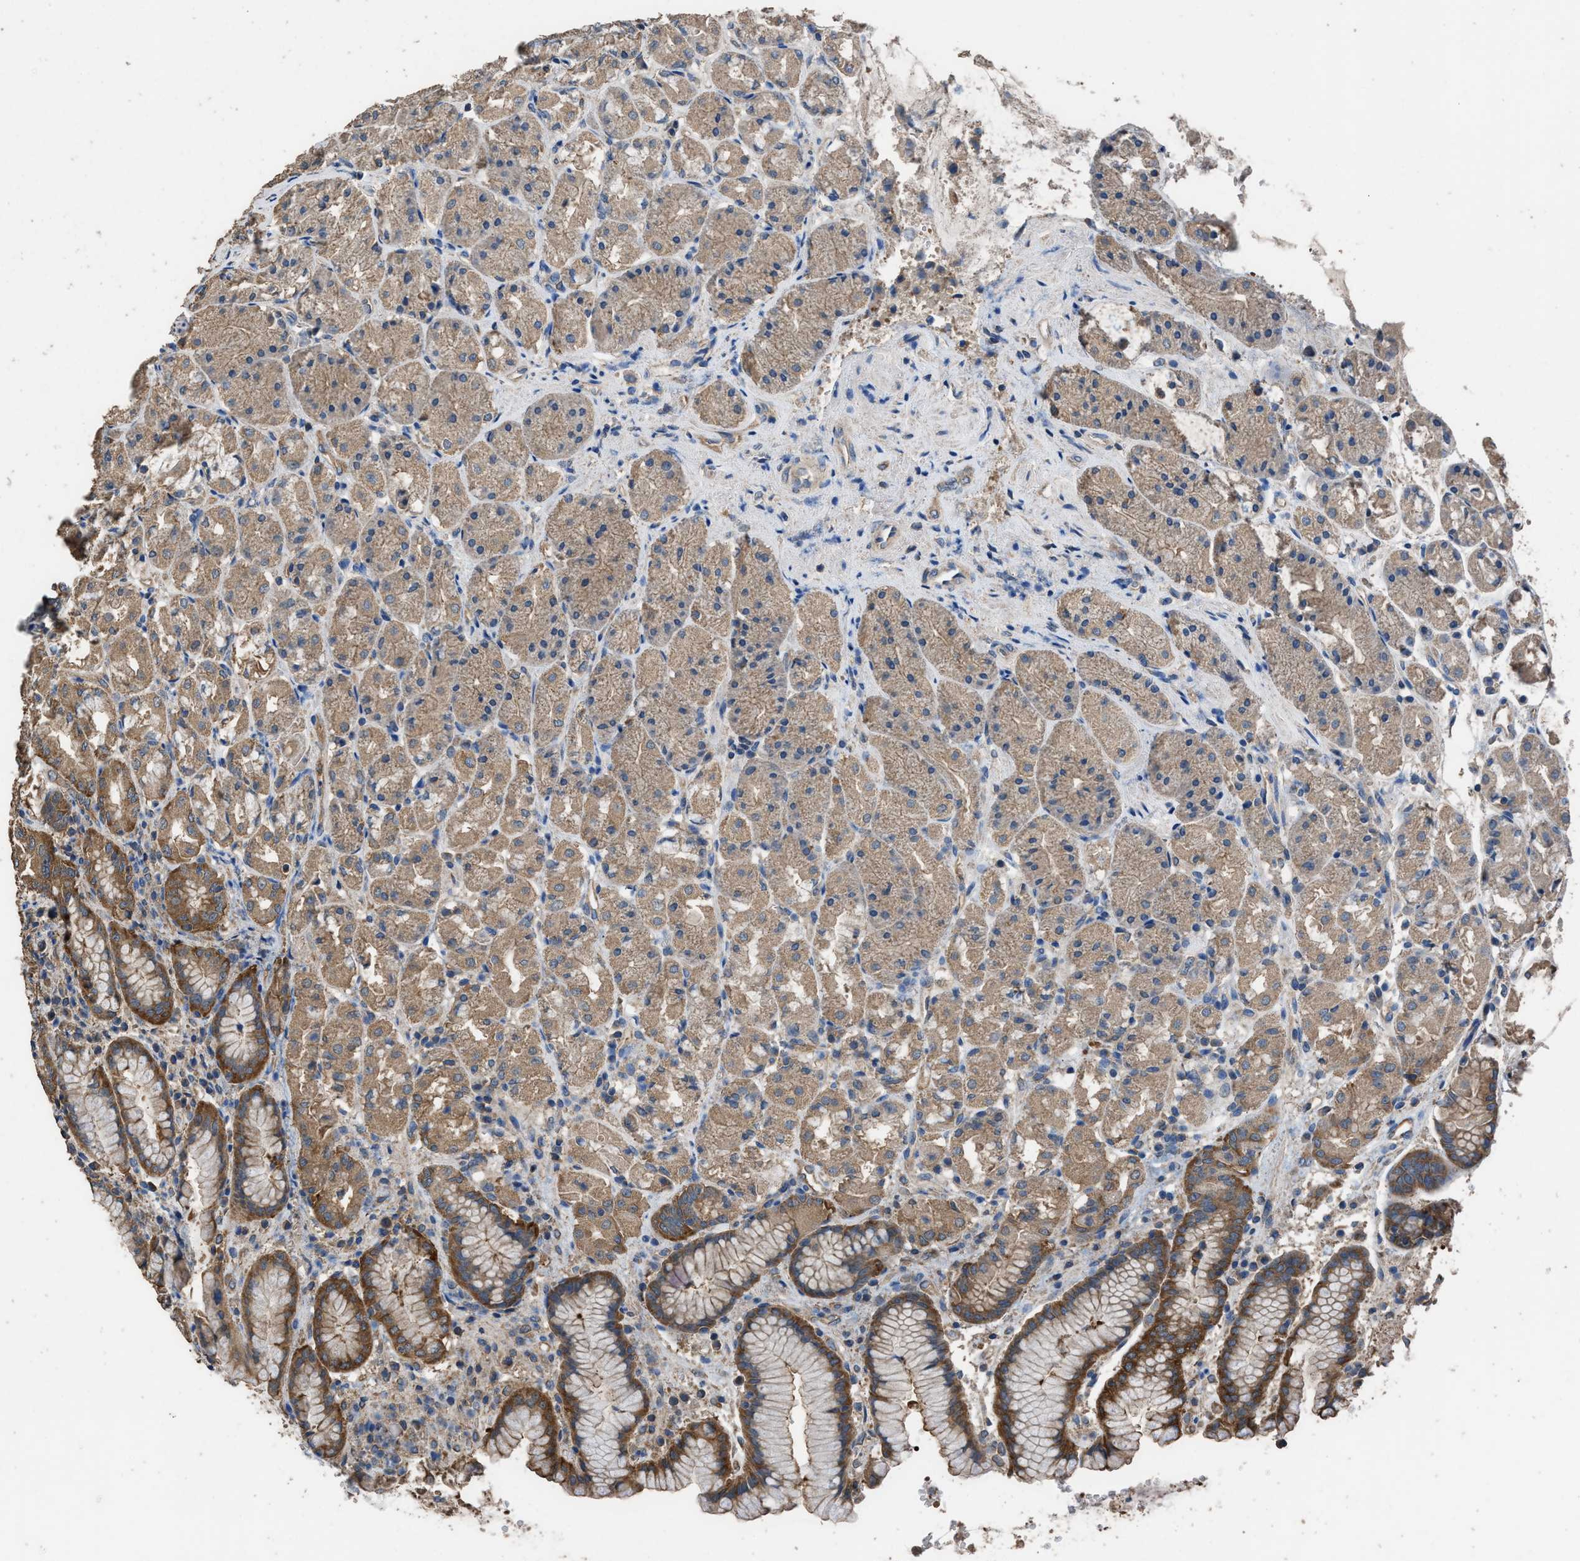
{"staining": {"intensity": "moderate", "quantity": ">75%", "location": "cytoplasmic/membranous"}, "tissue": "stomach", "cell_type": "Glandular cells", "image_type": "normal", "snomed": [{"axis": "morphology", "description": "Normal tissue, NOS"}, {"axis": "topography", "description": "Stomach"}, {"axis": "topography", "description": "Stomach, lower"}], "caption": "Immunohistochemical staining of normal stomach reveals medium levels of moderate cytoplasmic/membranous staining in approximately >75% of glandular cells. Nuclei are stained in blue.", "gene": "ITSN1", "patient": {"sex": "female", "age": 56}}